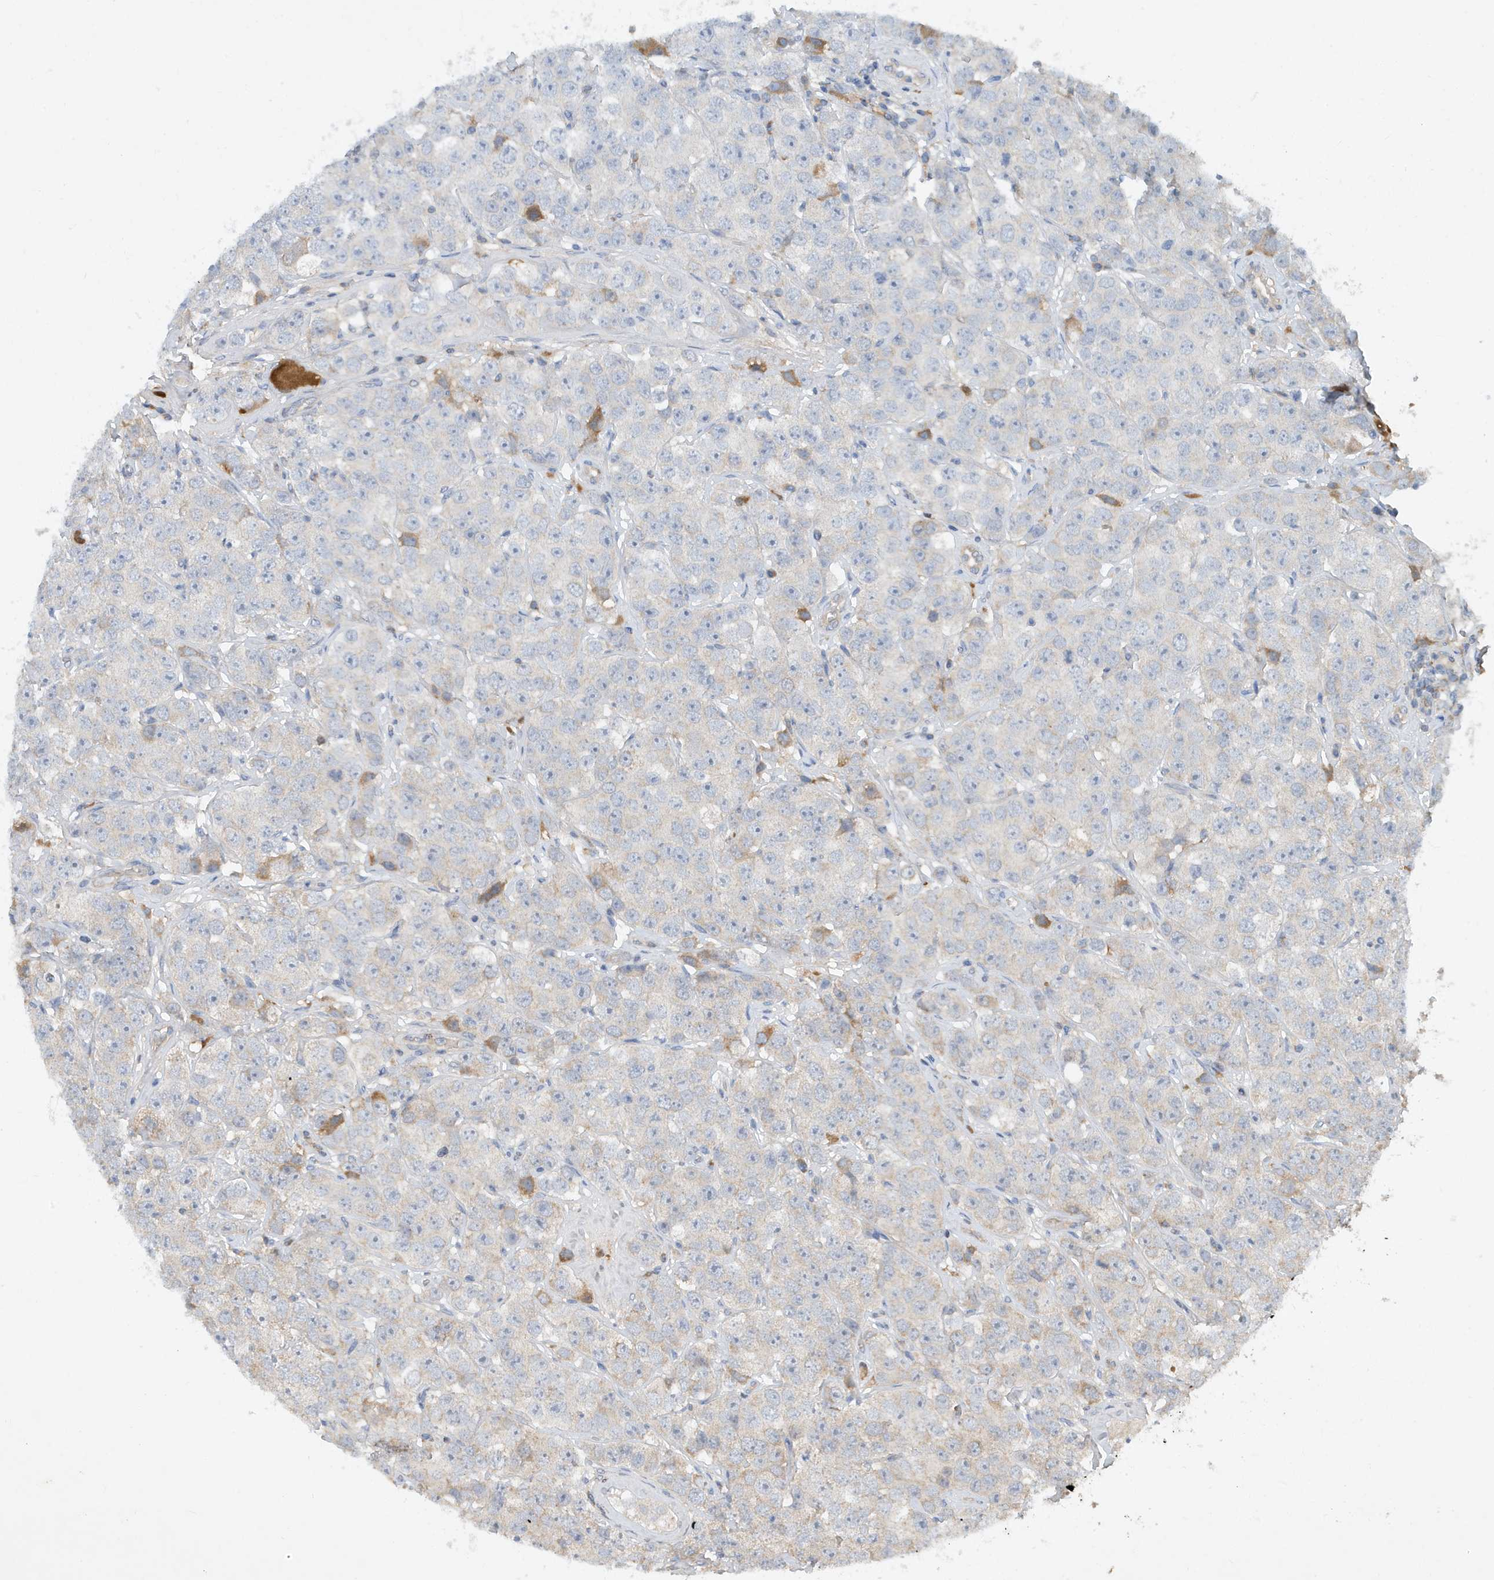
{"staining": {"intensity": "negative", "quantity": "none", "location": "none"}, "tissue": "testis cancer", "cell_type": "Tumor cells", "image_type": "cancer", "snomed": [{"axis": "morphology", "description": "Seminoma, NOS"}, {"axis": "topography", "description": "Testis"}], "caption": "Immunohistochemistry (IHC) photomicrograph of neoplastic tissue: seminoma (testis) stained with DAB displays no significant protein staining in tumor cells.", "gene": "STK19", "patient": {"sex": "male", "age": 28}}